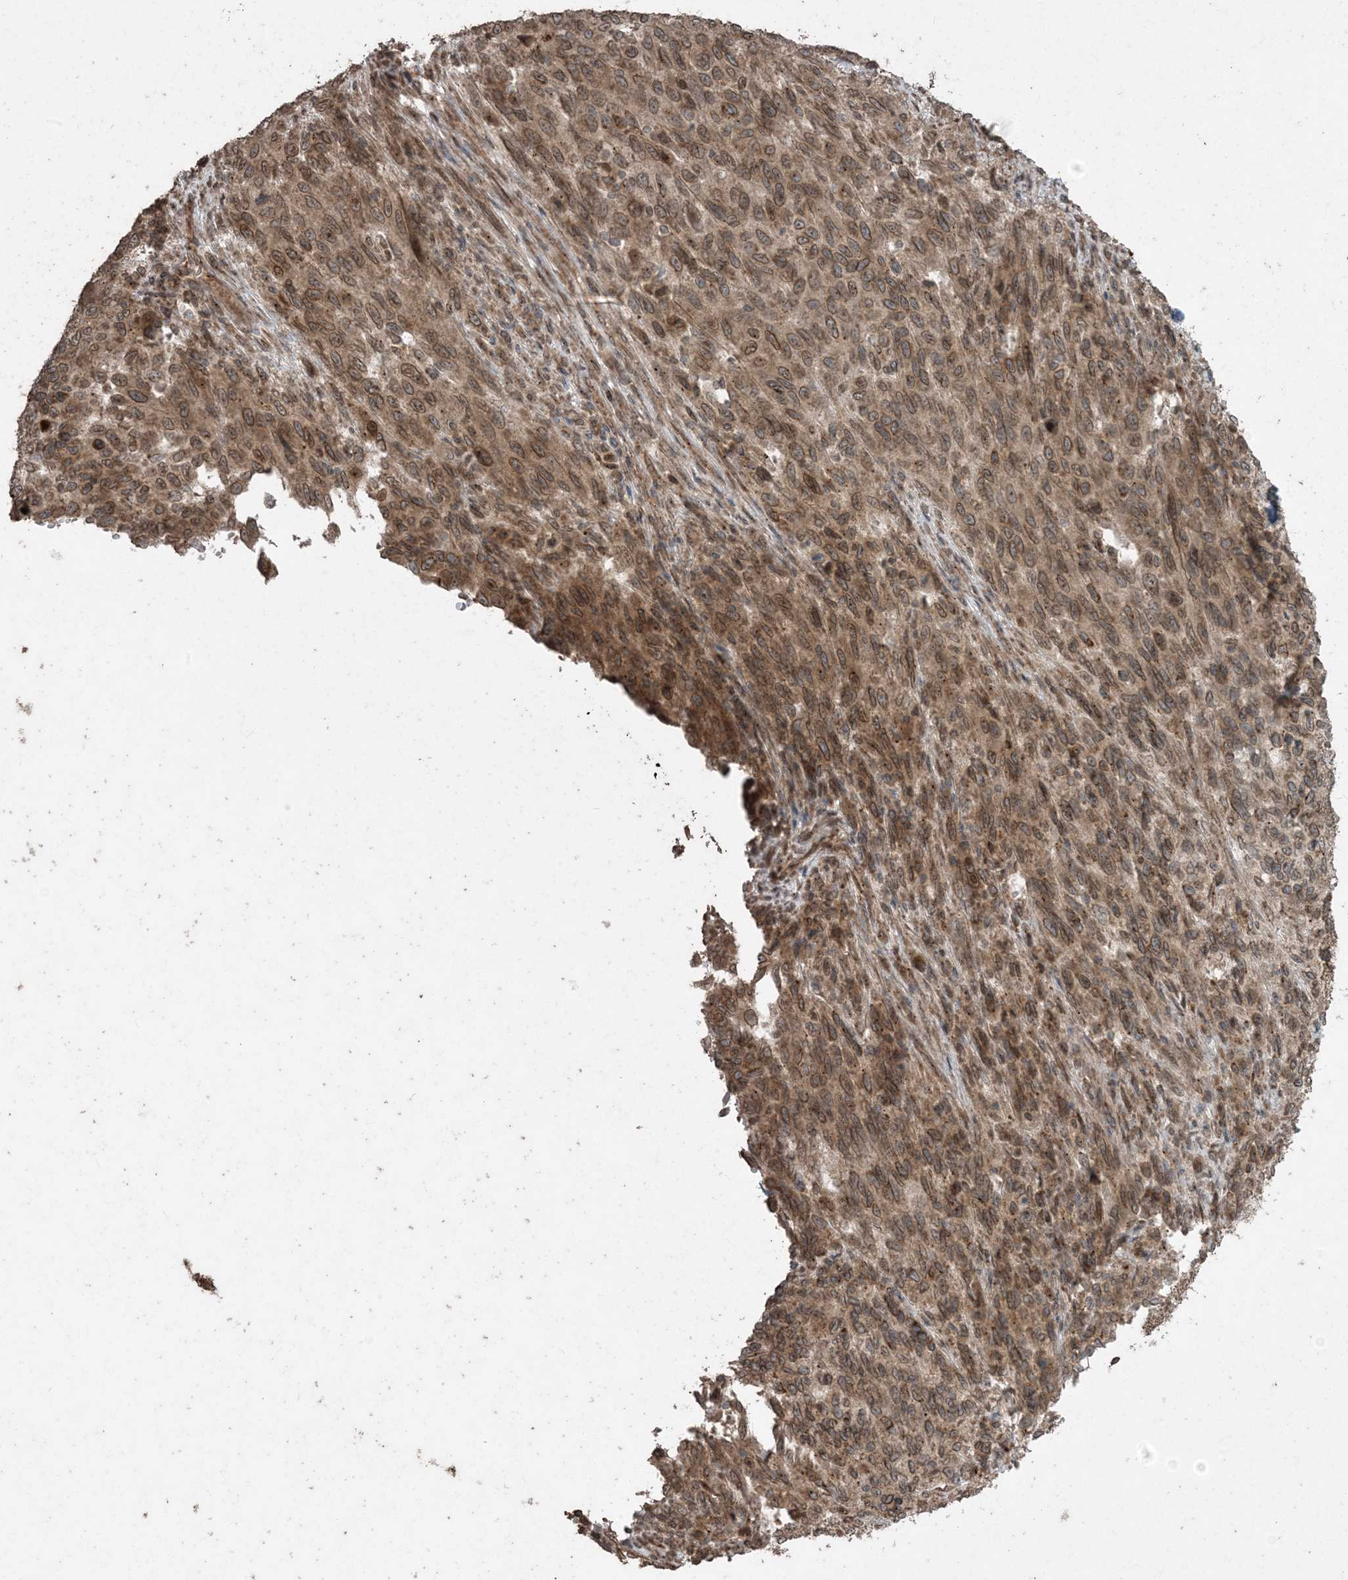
{"staining": {"intensity": "moderate", "quantity": ">75%", "location": "cytoplasmic/membranous,nuclear"}, "tissue": "melanoma", "cell_type": "Tumor cells", "image_type": "cancer", "snomed": [{"axis": "morphology", "description": "Malignant melanoma, Metastatic site"}, {"axis": "topography", "description": "Lymph node"}], "caption": "A brown stain shows moderate cytoplasmic/membranous and nuclear staining of a protein in melanoma tumor cells.", "gene": "DDX19B", "patient": {"sex": "male", "age": 61}}